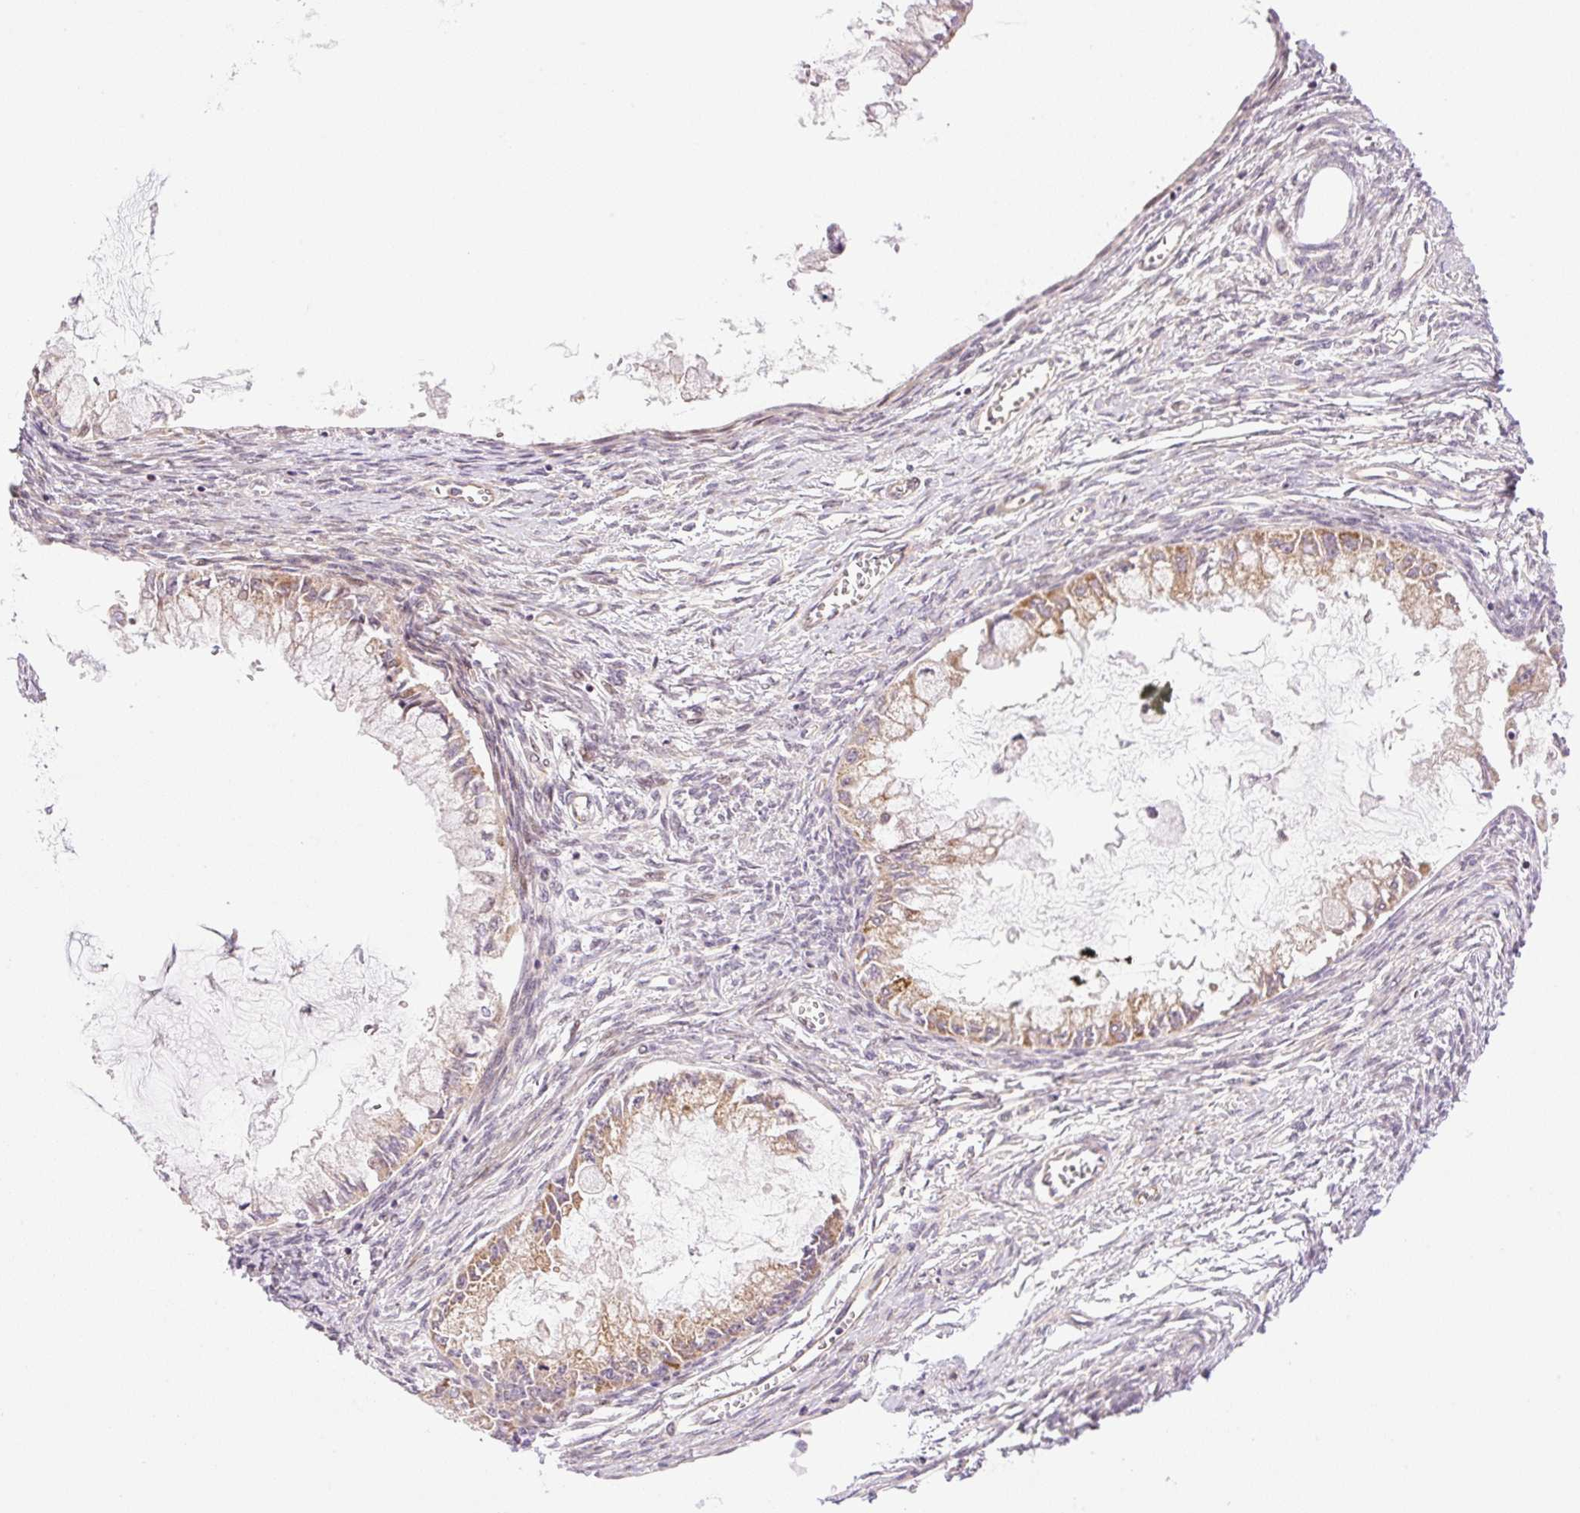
{"staining": {"intensity": "moderate", "quantity": "25%-75%", "location": "cytoplasmic/membranous"}, "tissue": "ovarian cancer", "cell_type": "Tumor cells", "image_type": "cancer", "snomed": [{"axis": "morphology", "description": "Cystadenocarcinoma, mucinous, NOS"}, {"axis": "topography", "description": "Ovary"}], "caption": "A micrograph of human mucinous cystadenocarcinoma (ovarian) stained for a protein reveals moderate cytoplasmic/membranous brown staining in tumor cells.", "gene": "ZNF394", "patient": {"sex": "female", "age": 34}}